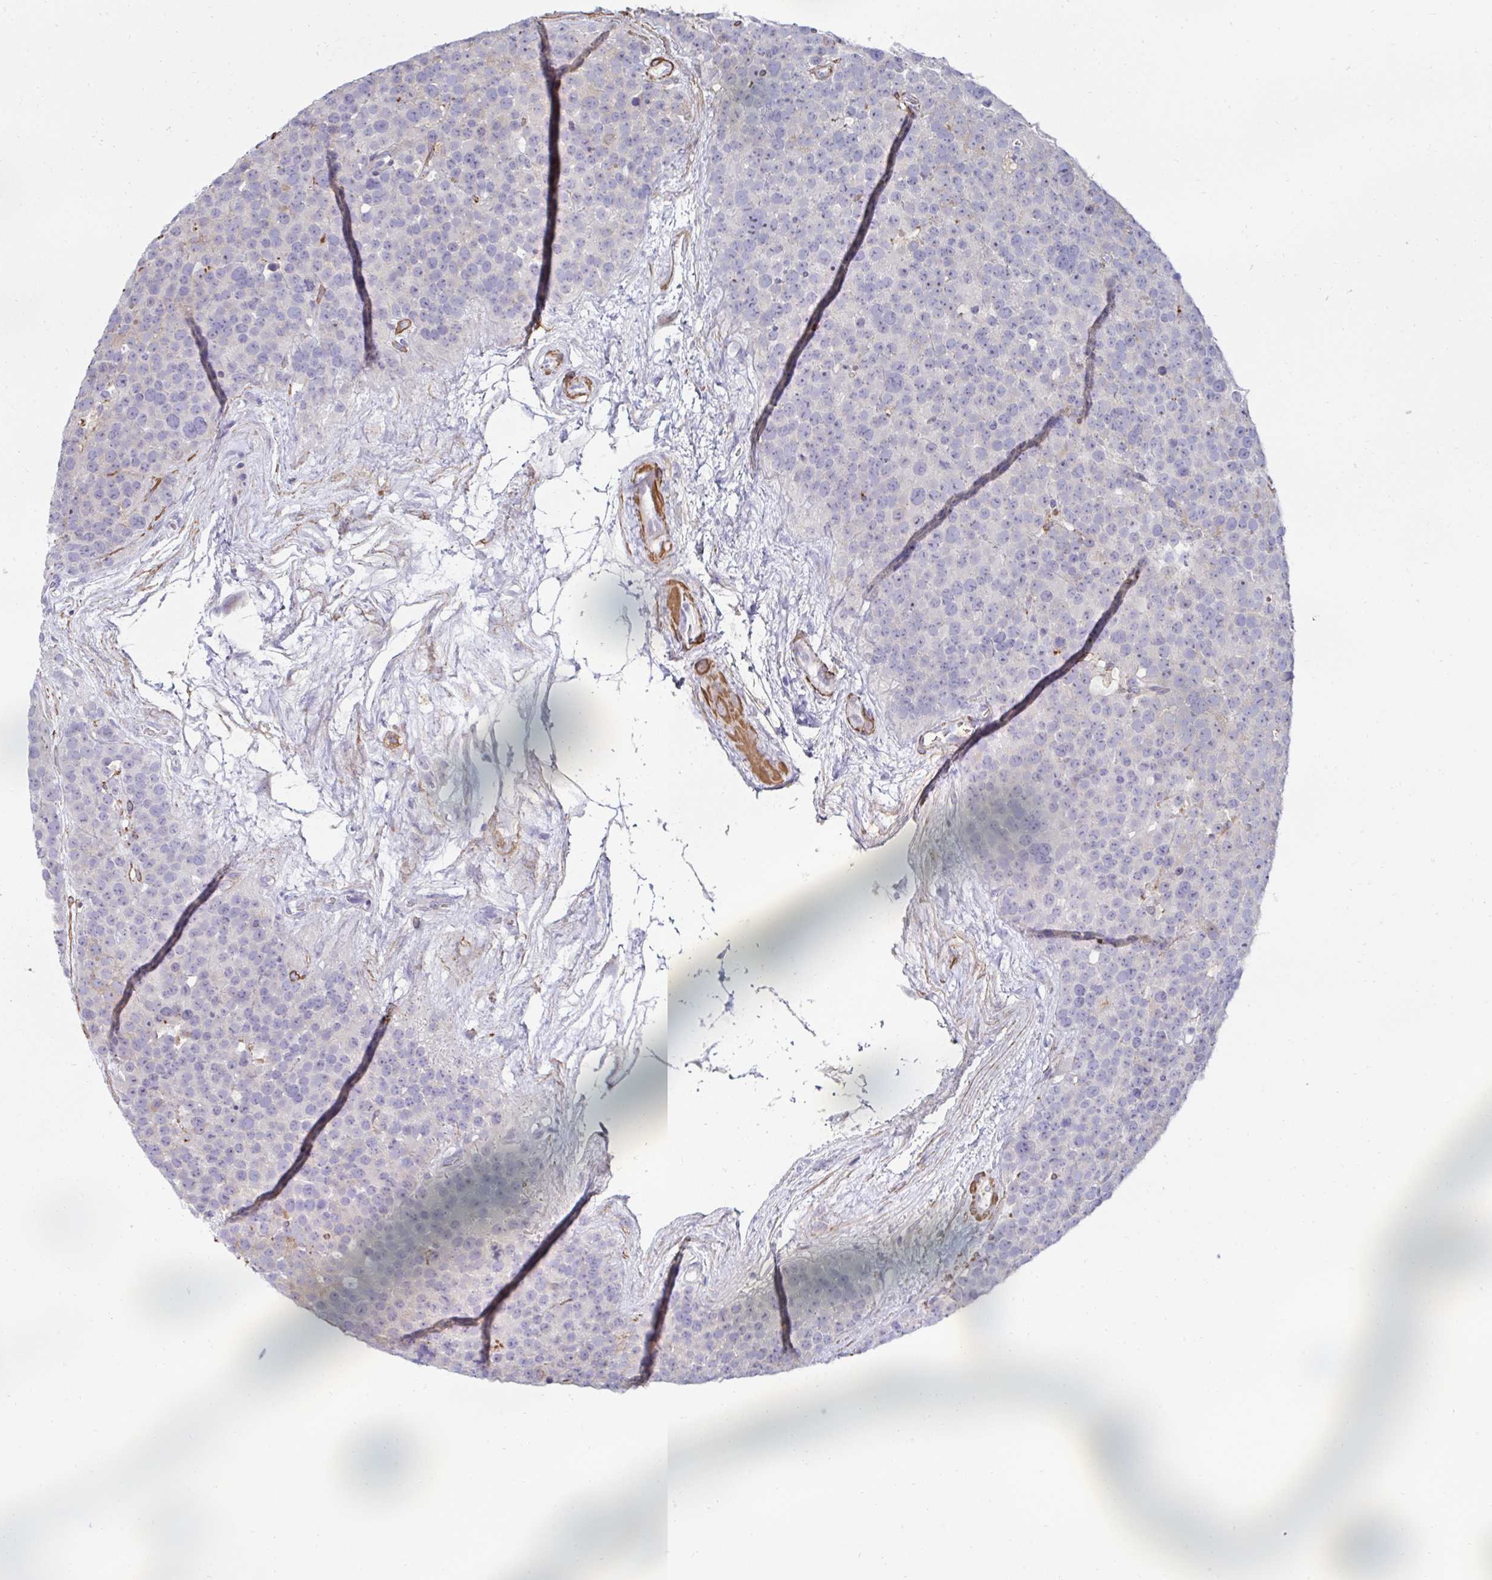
{"staining": {"intensity": "negative", "quantity": "none", "location": "none"}, "tissue": "testis cancer", "cell_type": "Tumor cells", "image_type": "cancer", "snomed": [{"axis": "morphology", "description": "Seminoma, NOS"}, {"axis": "topography", "description": "Testis"}], "caption": "Image shows no protein staining in tumor cells of testis cancer (seminoma) tissue.", "gene": "FBXL13", "patient": {"sex": "male", "age": 71}}